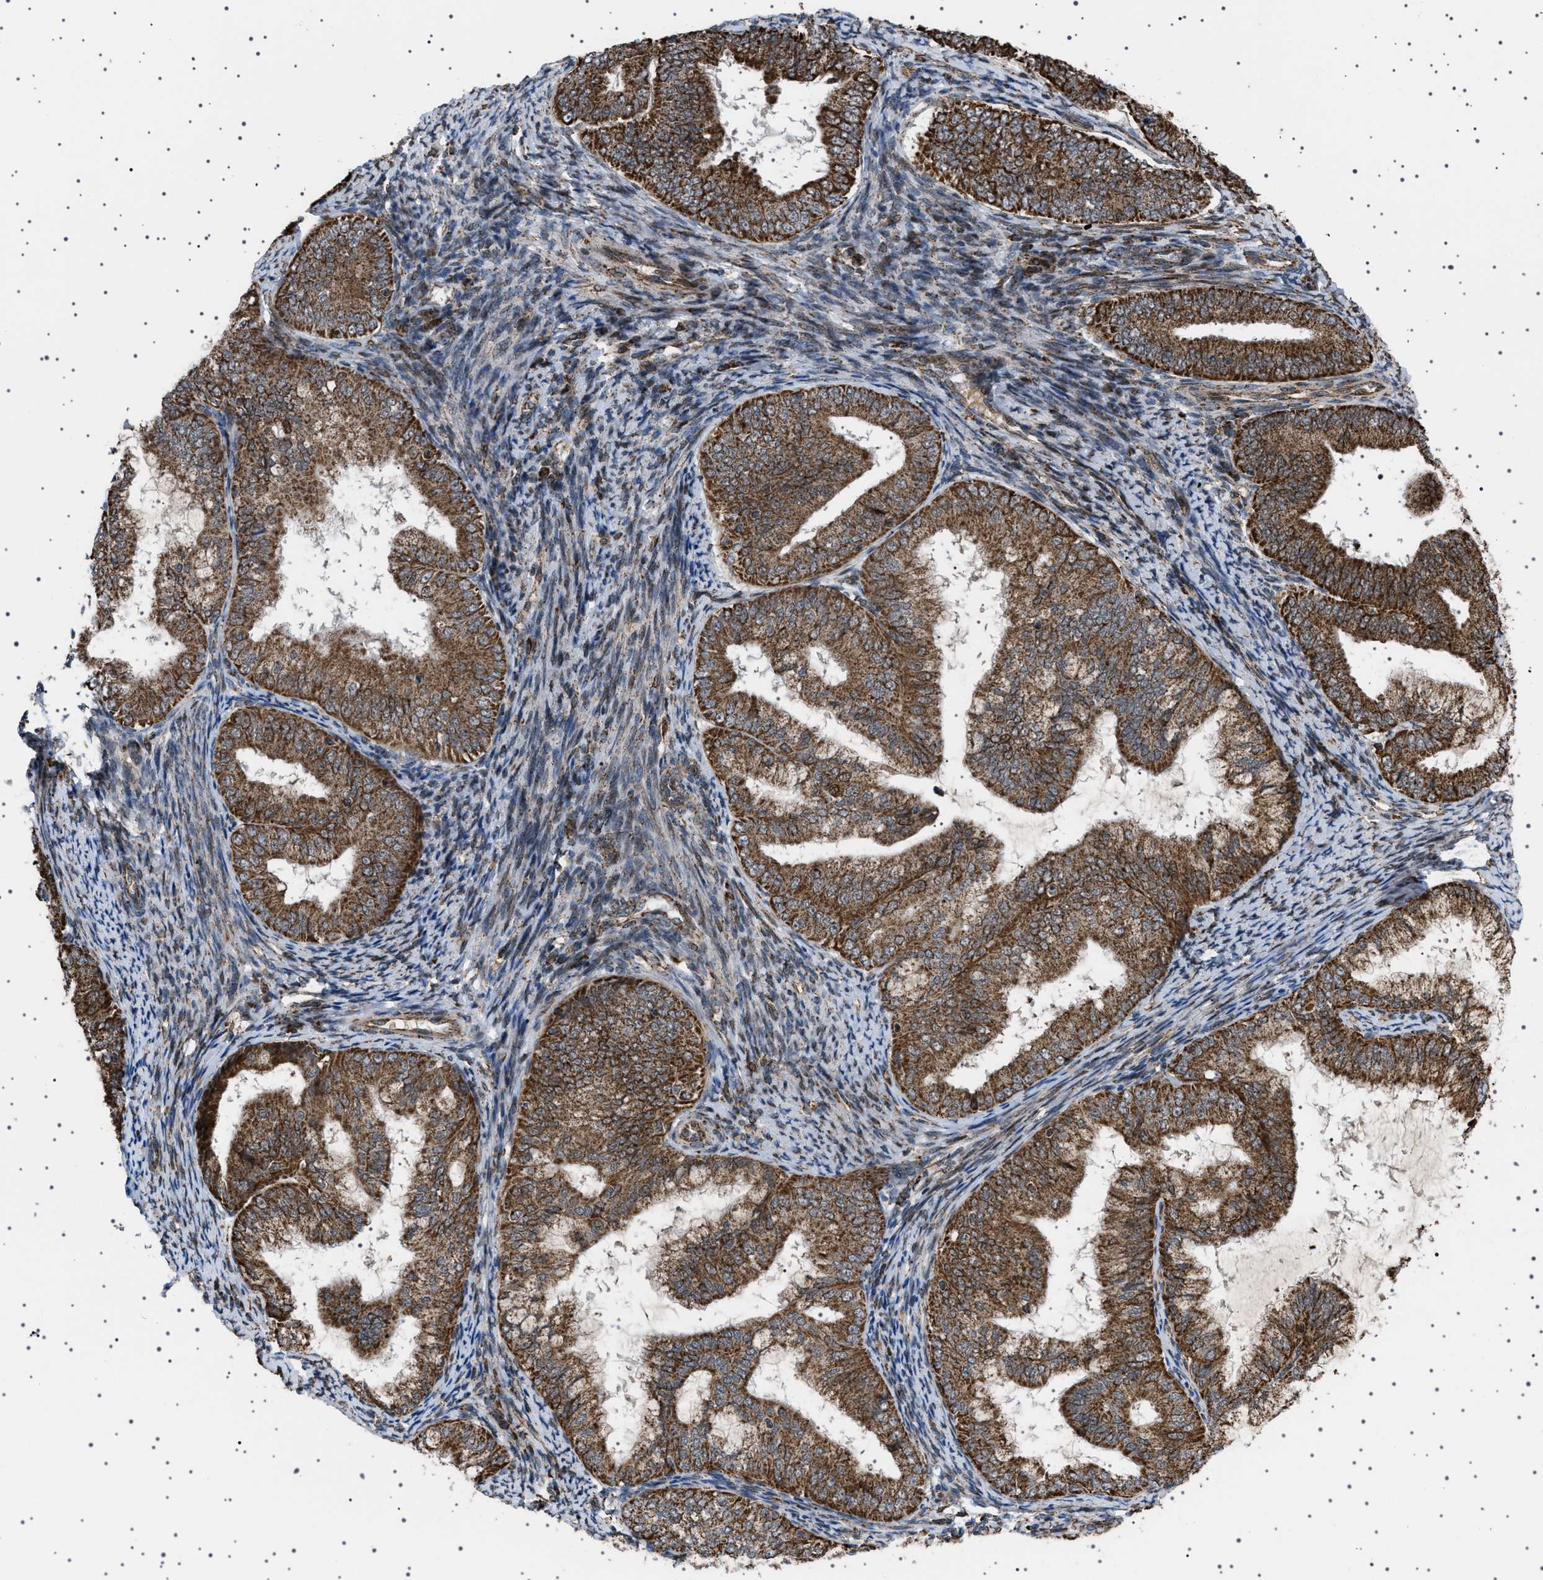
{"staining": {"intensity": "strong", "quantity": ">75%", "location": "cytoplasmic/membranous"}, "tissue": "endometrial cancer", "cell_type": "Tumor cells", "image_type": "cancer", "snomed": [{"axis": "morphology", "description": "Adenocarcinoma, NOS"}, {"axis": "topography", "description": "Endometrium"}], "caption": "Strong cytoplasmic/membranous protein staining is present in approximately >75% of tumor cells in endometrial cancer.", "gene": "MELK", "patient": {"sex": "female", "age": 63}}